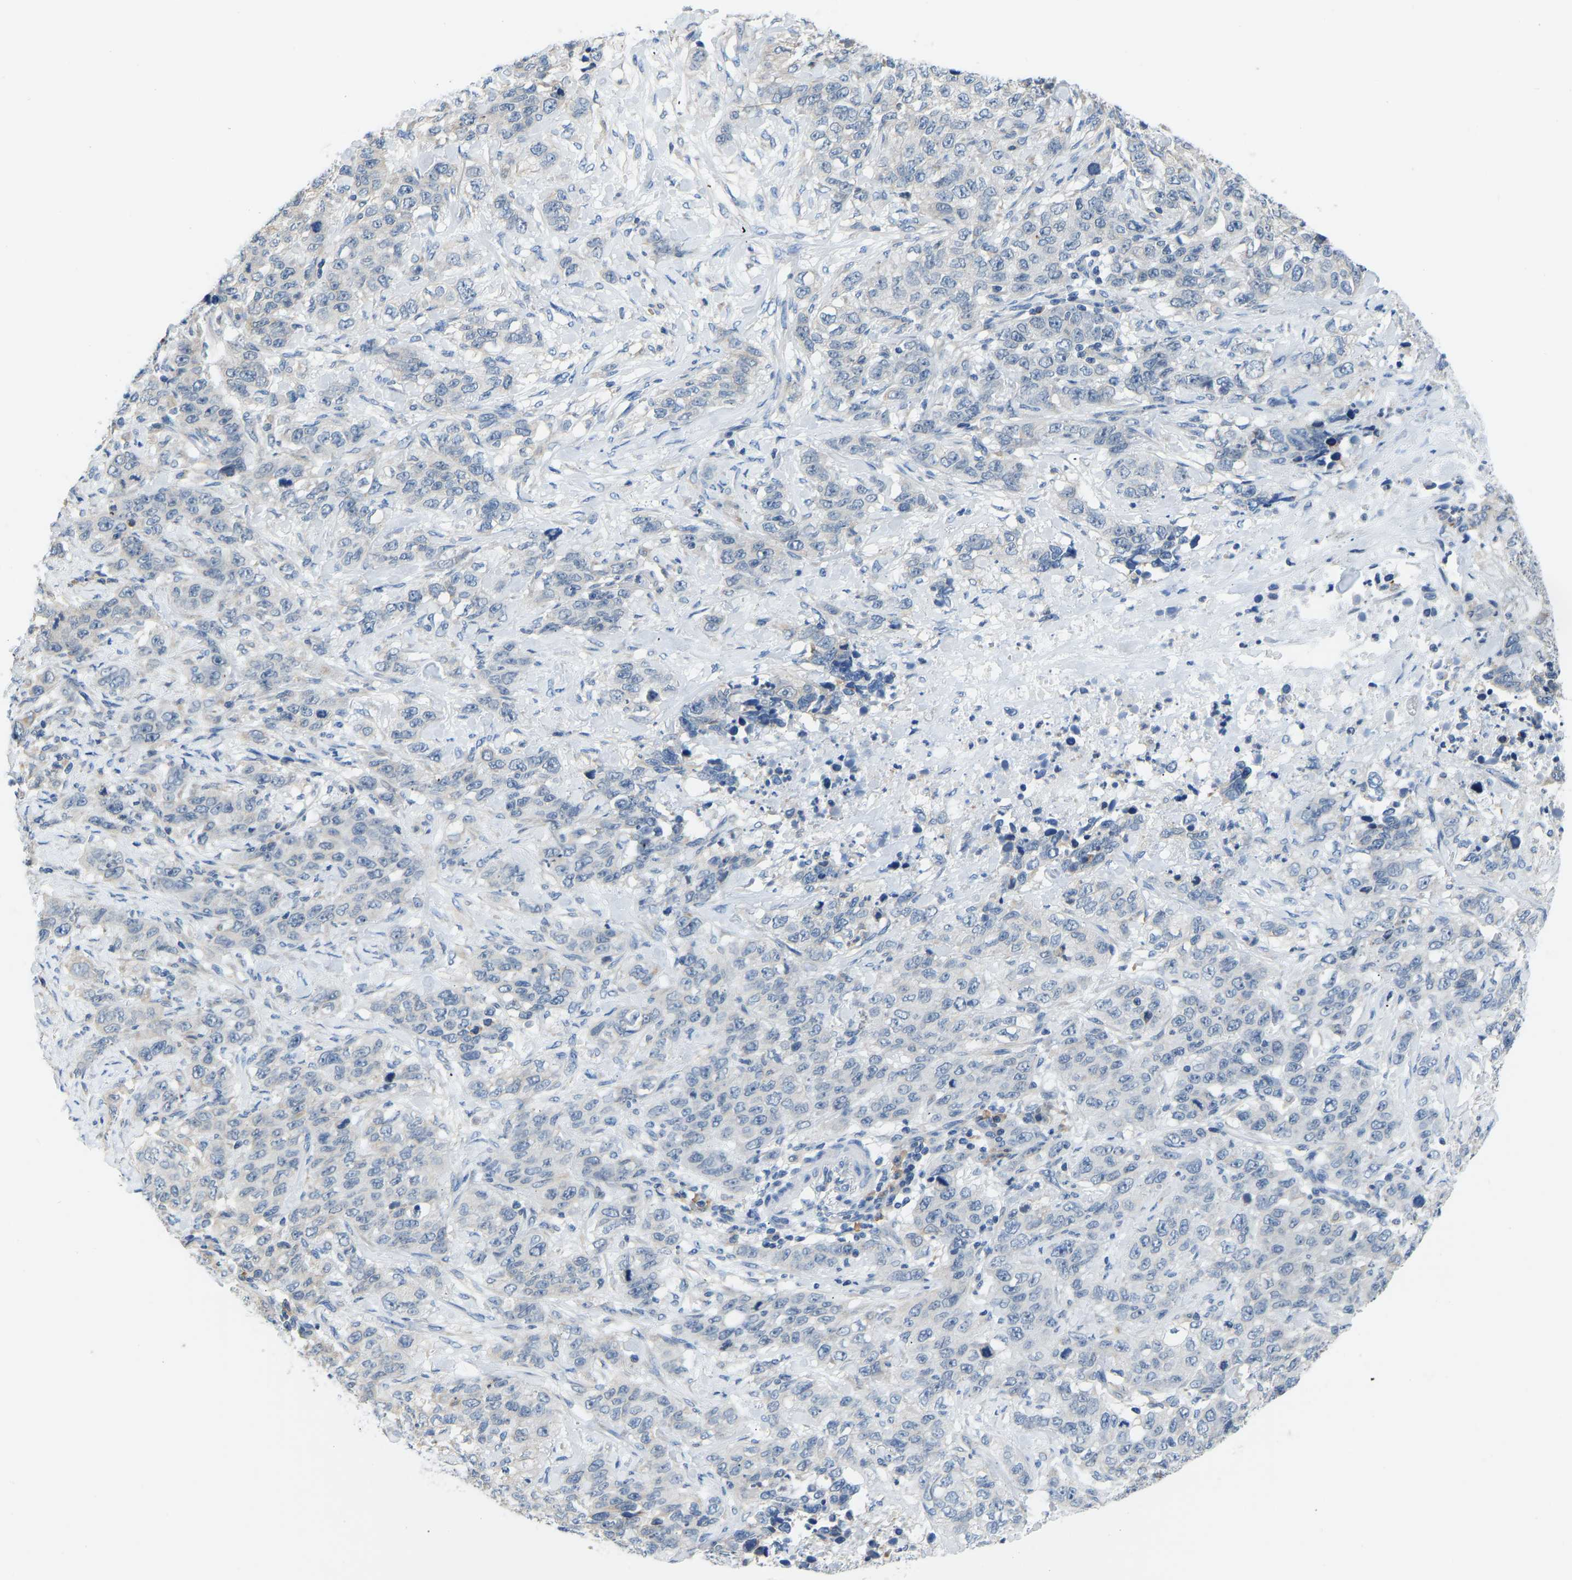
{"staining": {"intensity": "negative", "quantity": "none", "location": "none"}, "tissue": "stomach cancer", "cell_type": "Tumor cells", "image_type": "cancer", "snomed": [{"axis": "morphology", "description": "Adenocarcinoma, NOS"}, {"axis": "topography", "description": "Stomach"}], "caption": "IHC micrograph of neoplastic tissue: human stomach cancer stained with DAB (3,3'-diaminobenzidine) demonstrates no significant protein expression in tumor cells.", "gene": "VRK1", "patient": {"sex": "male", "age": 48}}